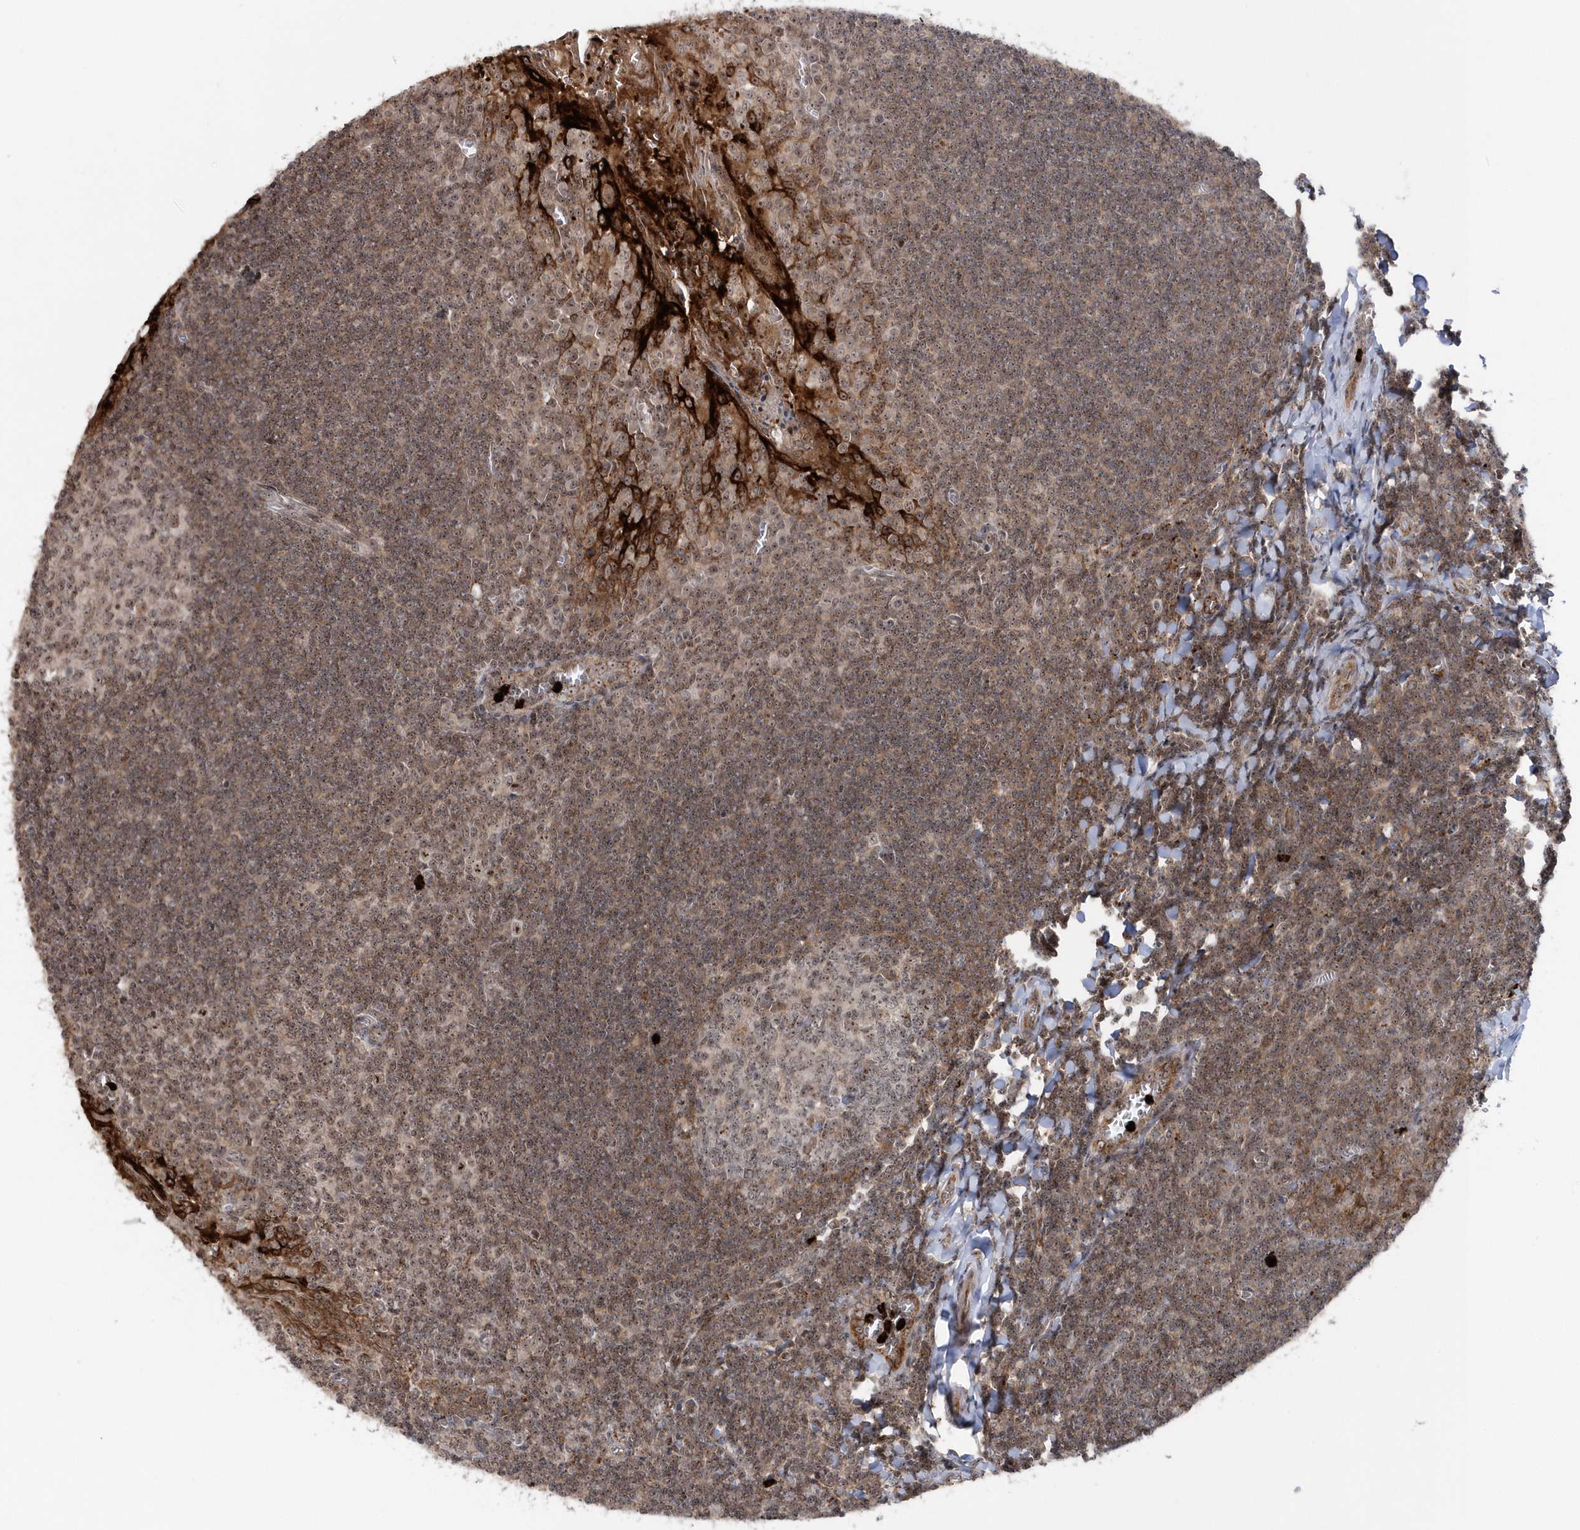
{"staining": {"intensity": "weak", "quantity": "25%-75%", "location": "nuclear"}, "tissue": "tonsil", "cell_type": "Germinal center cells", "image_type": "normal", "snomed": [{"axis": "morphology", "description": "Normal tissue, NOS"}, {"axis": "topography", "description": "Tonsil"}], "caption": "Immunohistochemical staining of normal tonsil demonstrates weak nuclear protein positivity in approximately 25%-75% of germinal center cells.", "gene": "SOWAHB", "patient": {"sex": "male", "age": 27}}